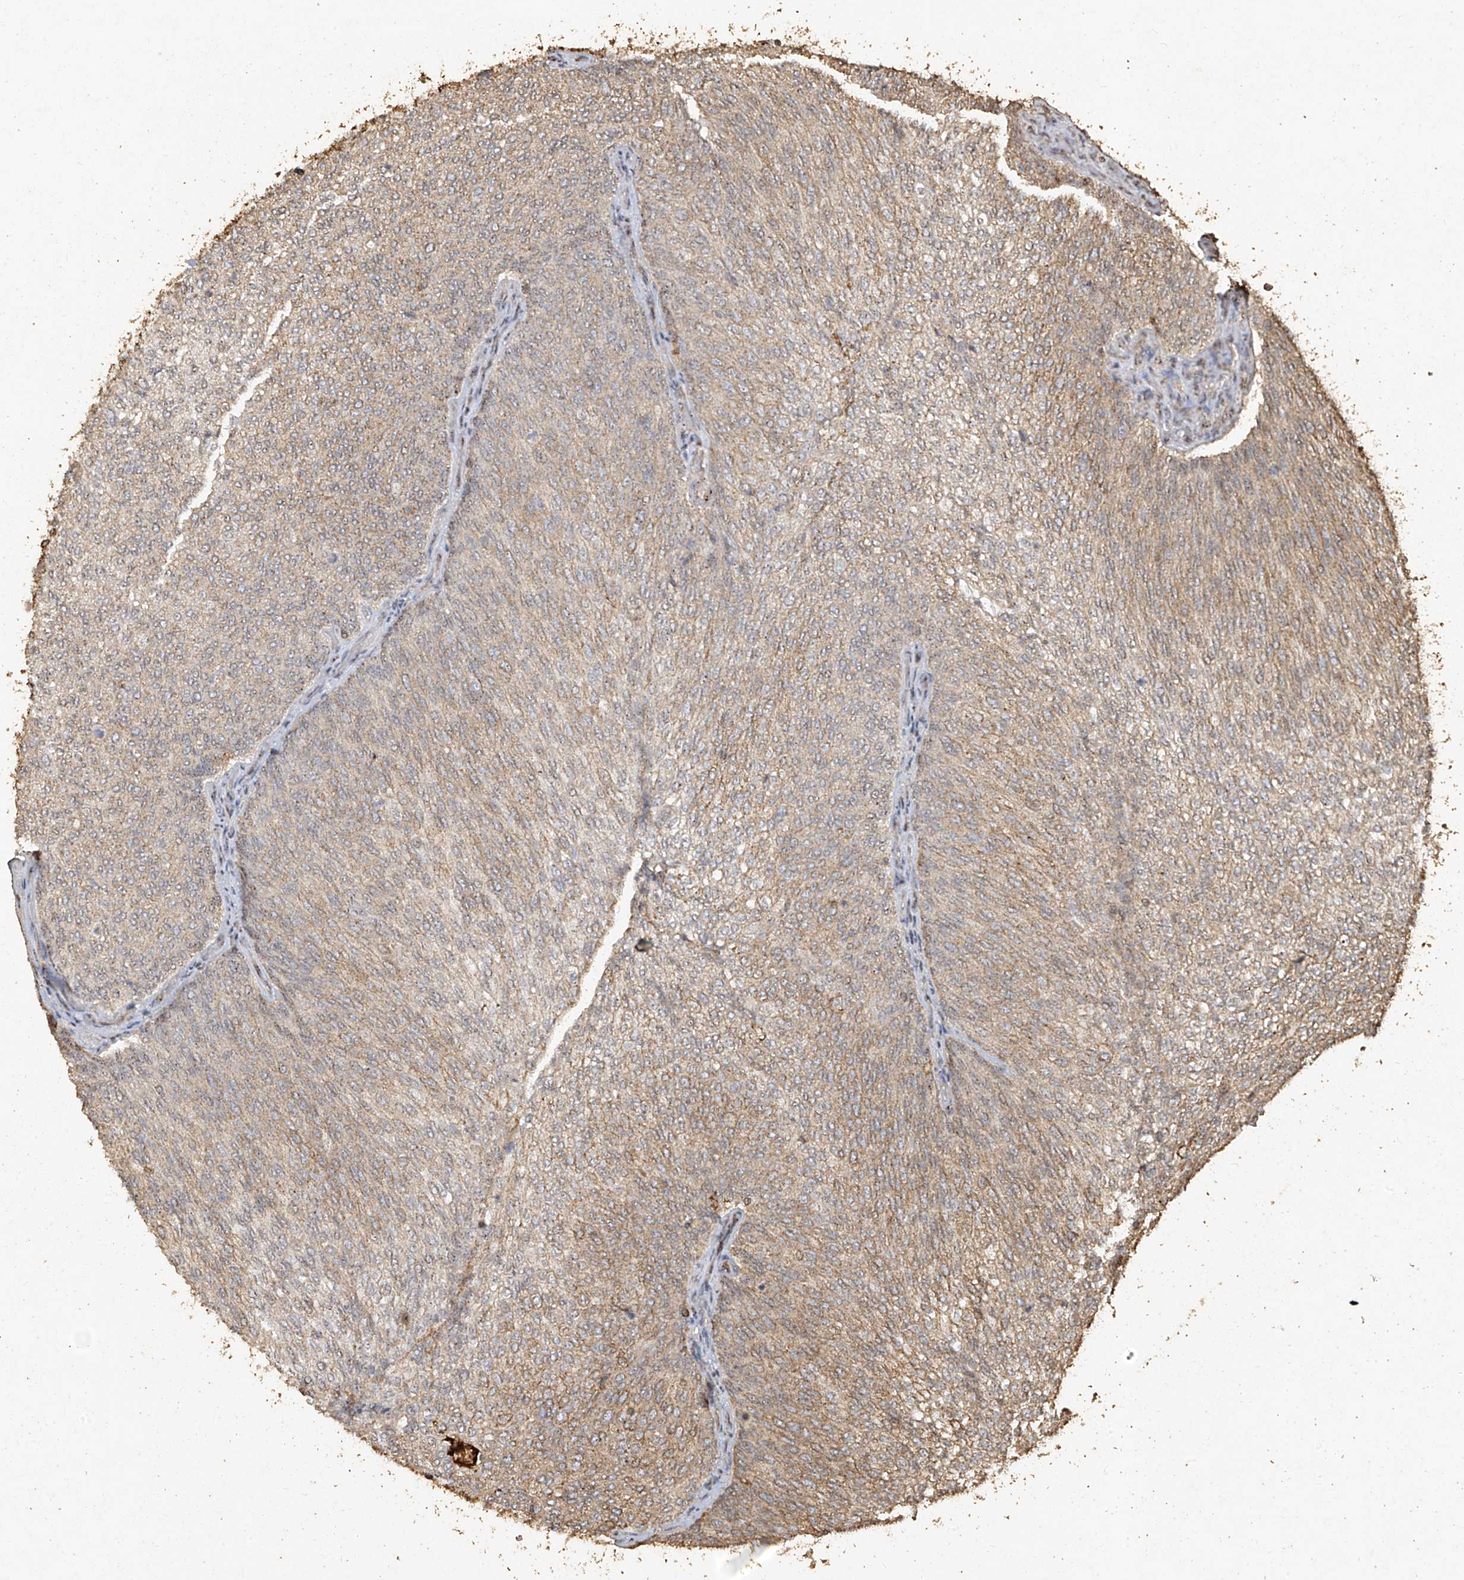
{"staining": {"intensity": "moderate", "quantity": "25%-75%", "location": "cytoplasmic/membranous"}, "tissue": "urothelial cancer", "cell_type": "Tumor cells", "image_type": "cancer", "snomed": [{"axis": "morphology", "description": "Urothelial carcinoma, Low grade"}, {"axis": "topography", "description": "Urinary bladder"}], "caption": "Moderate cytoplasmic/membranous staining is seen in about 25%-75% of tumor cells in urothelial carcinoma (low-grade).", "gene": "ERBB3", "patient": {"sex": "female", "age": 79}}